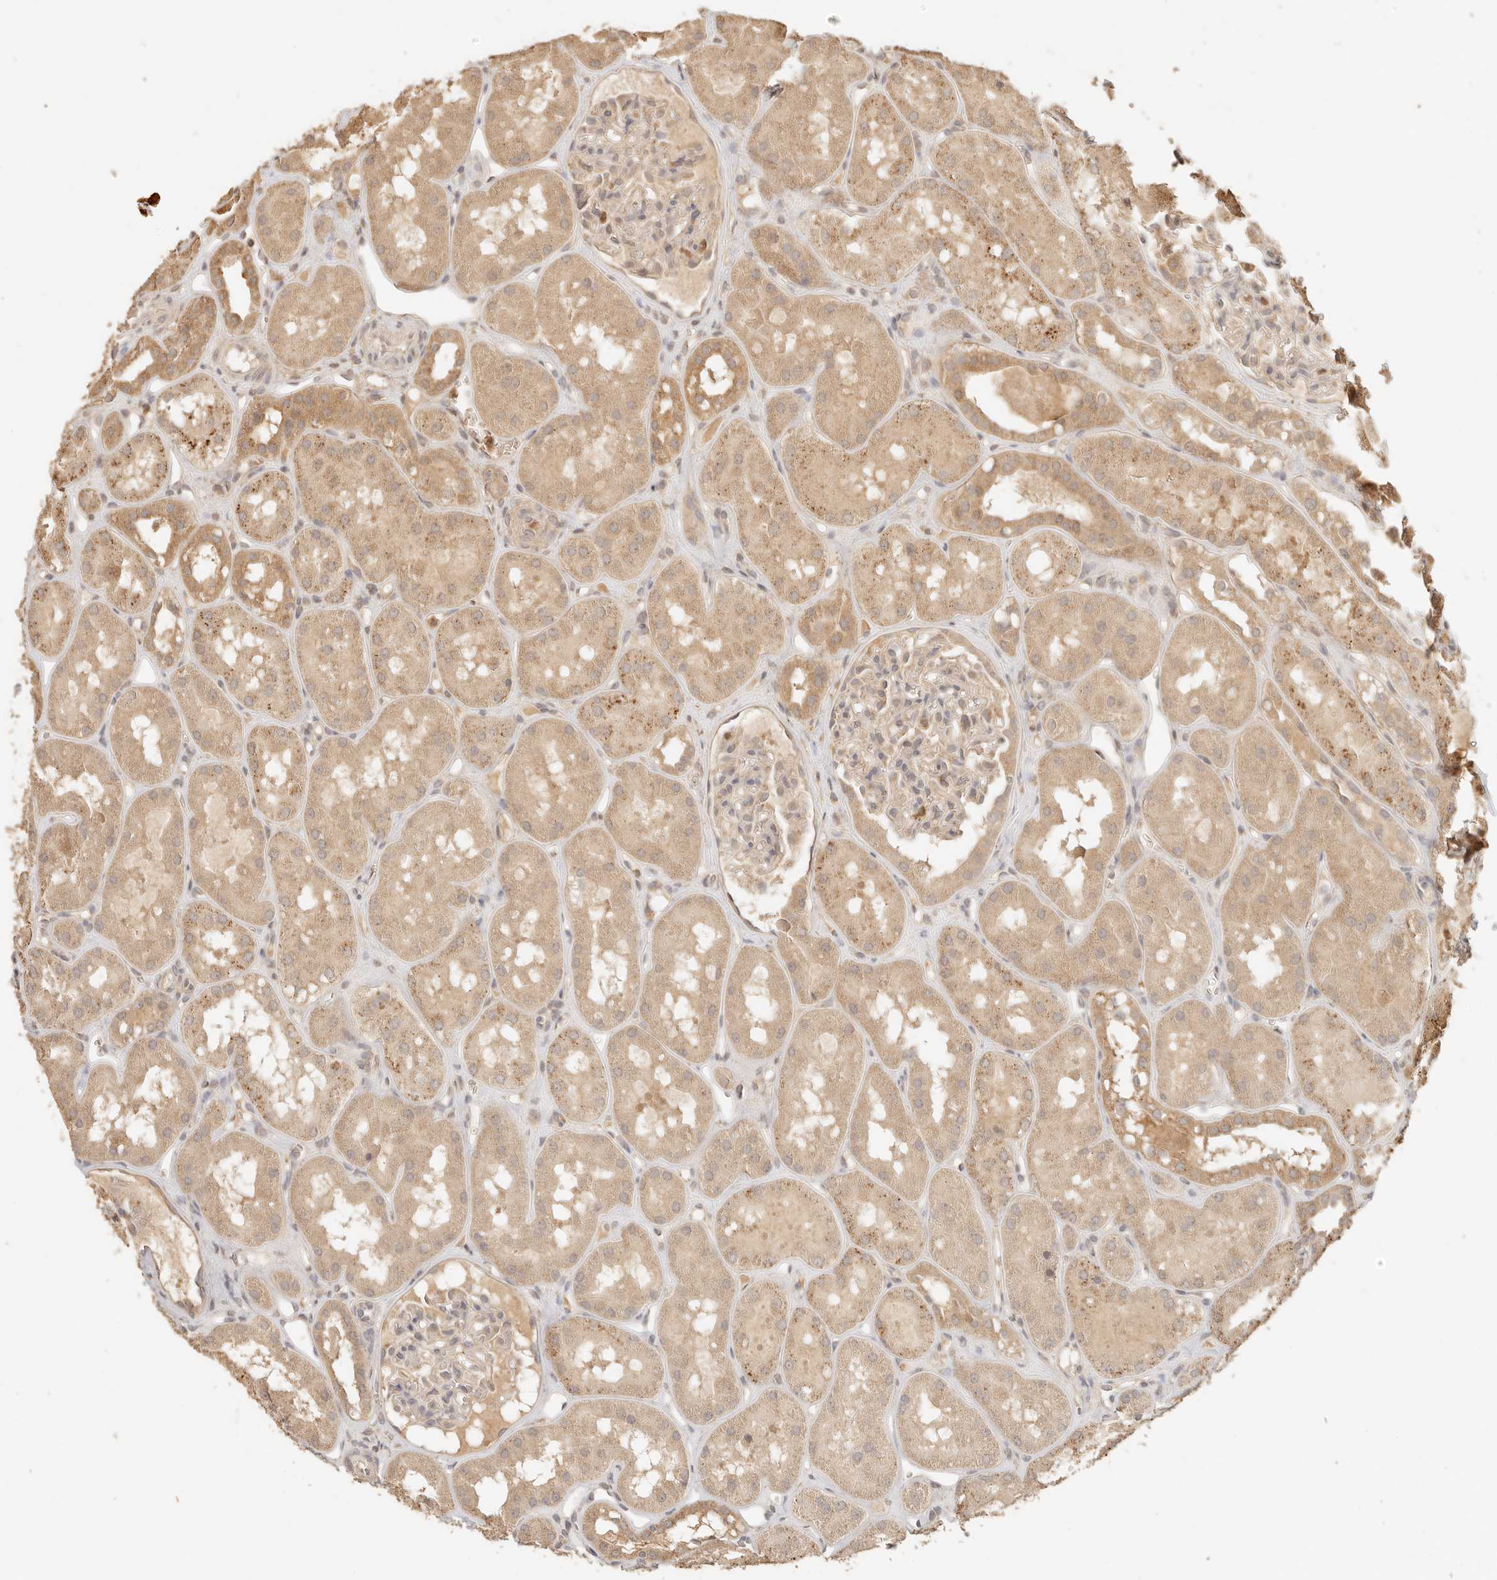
{"staining": {"intensity": "weak", "quantity": "25%-75%", "location": "cytoplasmic/membranous"}, "tissue": "kidney", "cell_type": "Cells in glomeruli", "image_type": "normal", "snomed": [{"axis": "morphology", "description": "Normal tissue, NOS"}, {"axis": "topography", "description": "Kidney"}], "caption": "Brown immunohistochemical staining in unremarkable kidney displays weak cytoplasmic/membranous staining in about 25%-75% of cells in glomeruli.", "gene": "INTS11", "patient": {"sex": "male", "age": 16}}